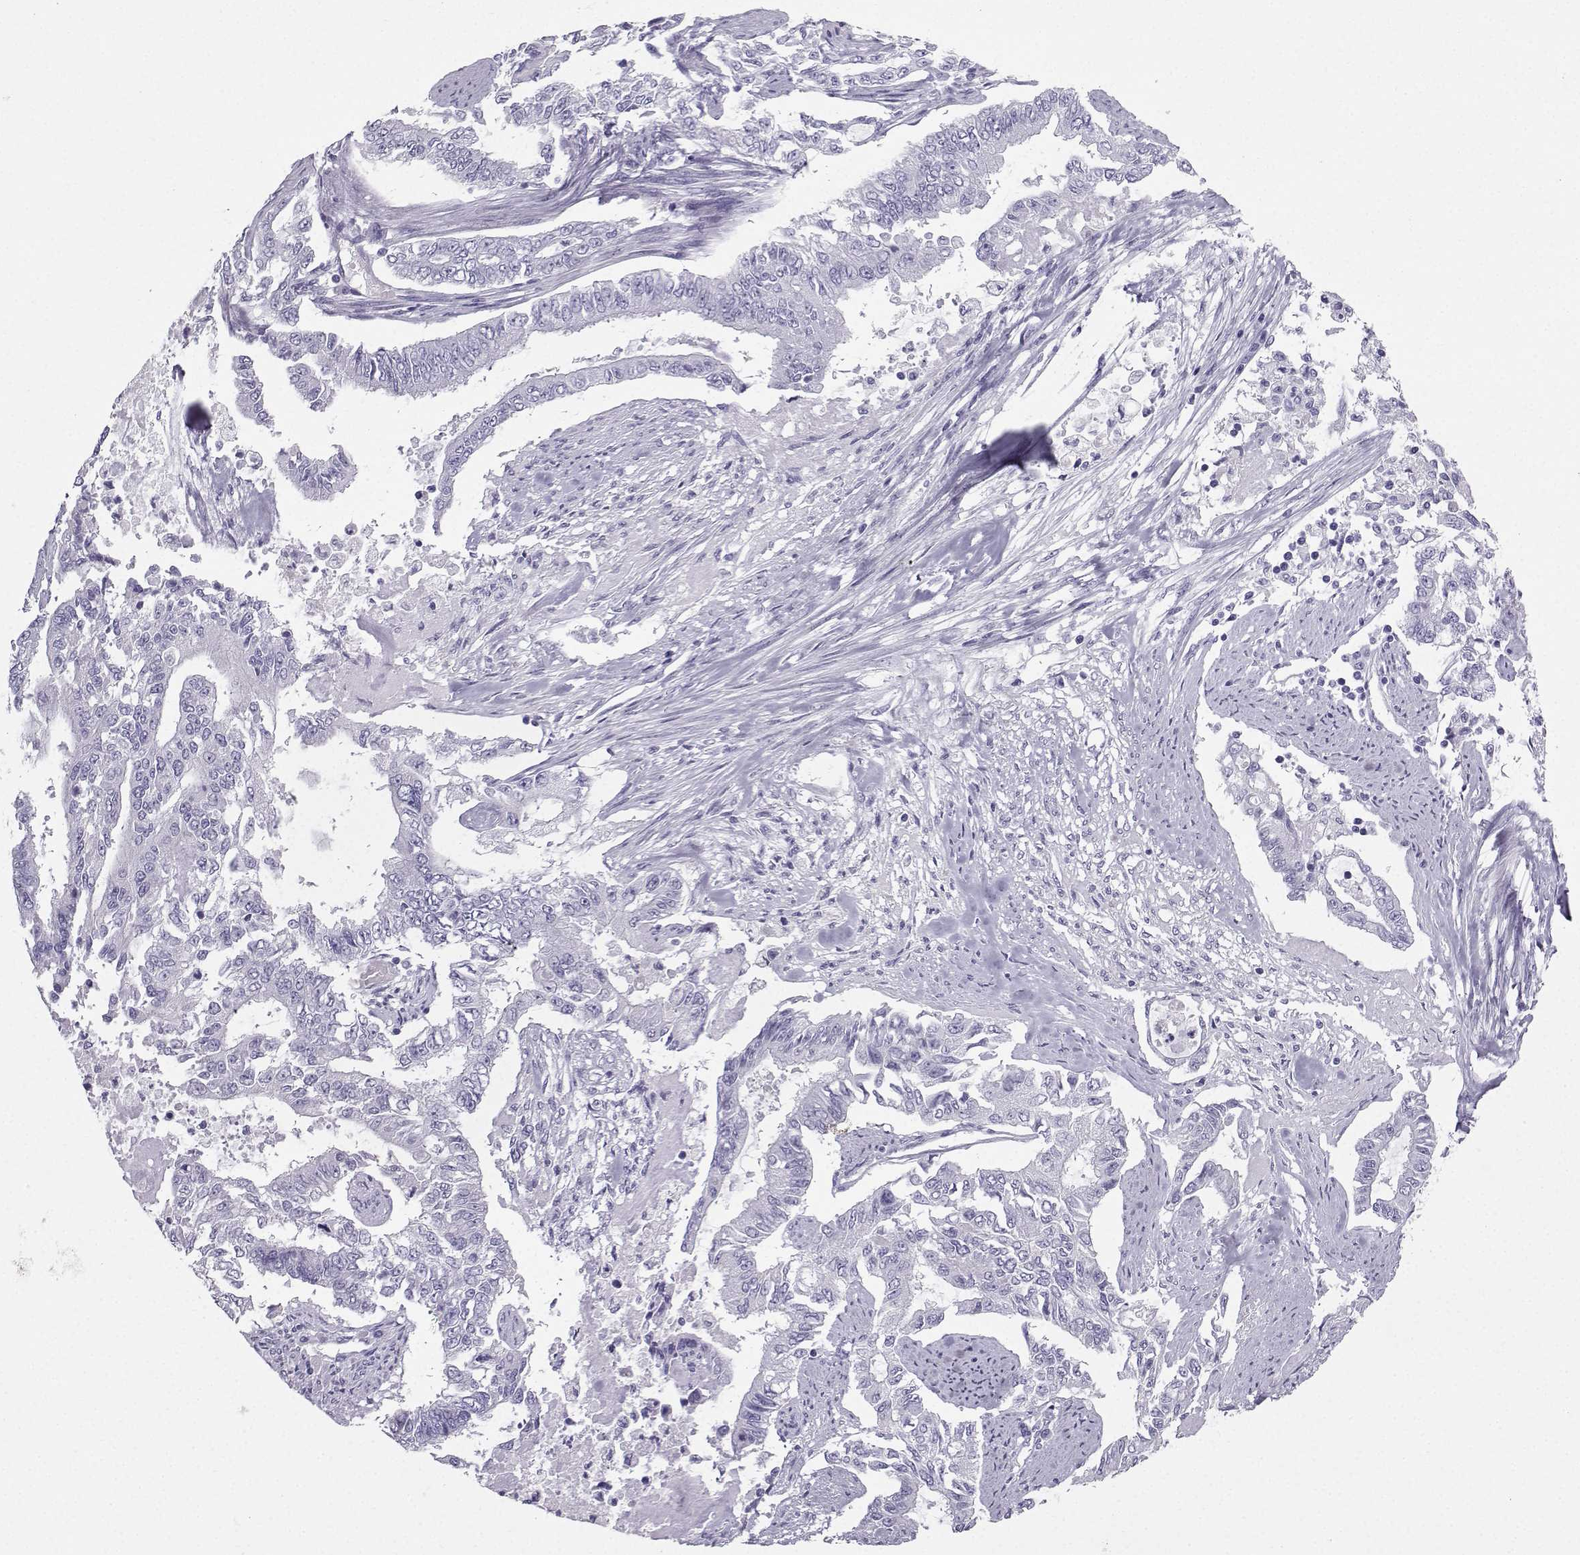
{"staining": {"intensity": "negative", "quantity": "none", "location": "none"}, "tissue": "endometrial cancer", "cell_type": "Tumor cells", "image_type": "cancer", "snomed": [{"axis": "morphology", "description": "Adenocarcinoma, NOS"}, {"axis": "topography", "description": "Uterus"}], "caption": "High power microscopy micrograph of an immunohistochemistry image of endometrial adenocarcinoma, revealing no significant staining in tumor cells. (DAB immunohistochemistry visualized using brightfield microscopy, high magnification).", "gene": "IQCD", "patient": {"sex": "female", "age": 59}}